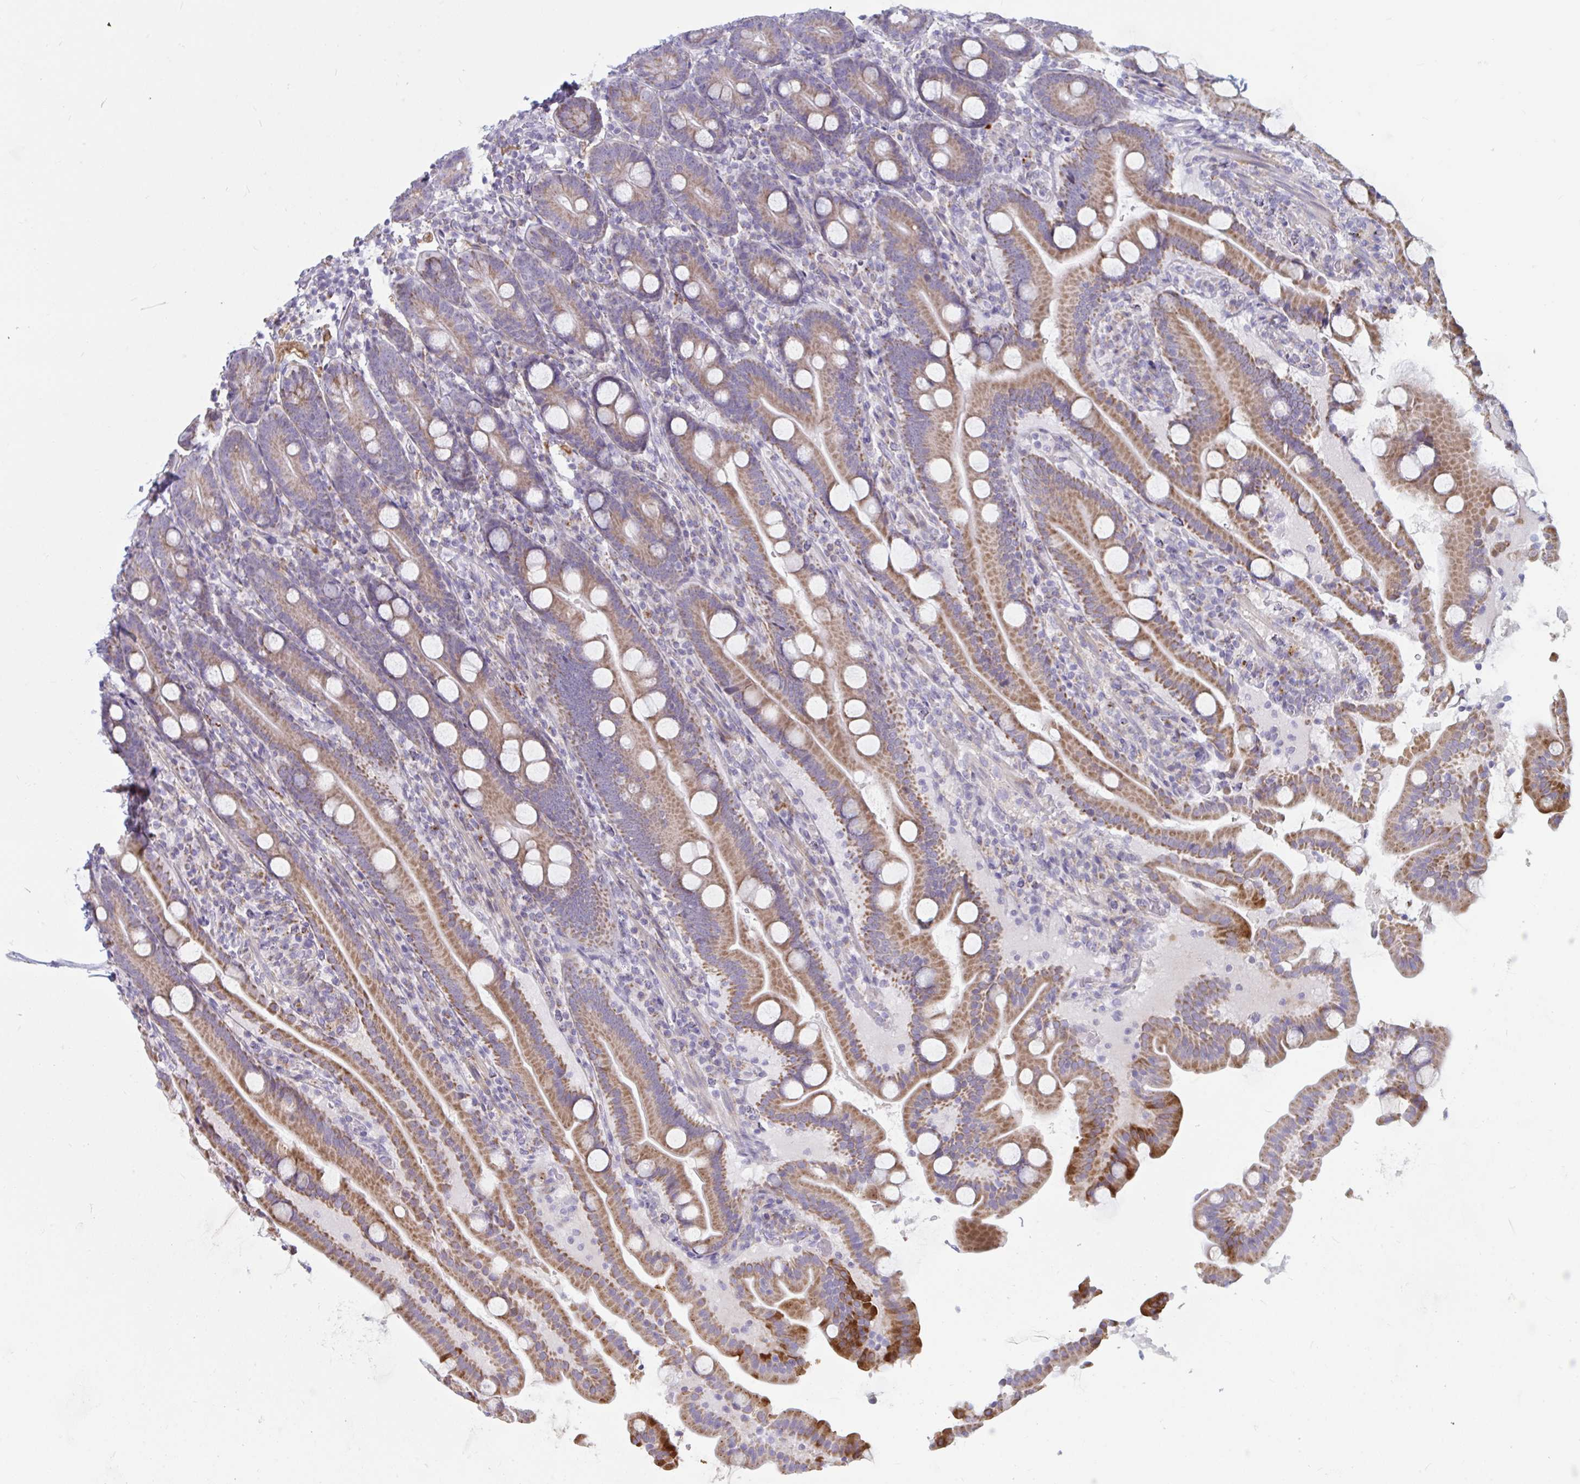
{"staining": {"intensity": "moderate", "quantity": ">75%", "location": "cytoplasmic/membranous"}, "tissue": "duodenum", "cell_type": "Glandular cells", "image_type": "normal", "snomed": [{"axis": "morphology", "description": "Normal tissue, NOS"}, {"axis": "topography", "description": "Duodenum"}], "caption": "Duodenum stained for a protein (brown) demonstrates moderate cytoplasmic/membranous positive expression in approximately >75% of glandular cells.", "gene": "ATG9A", "patient": {"sex": "male", "age": 55}}